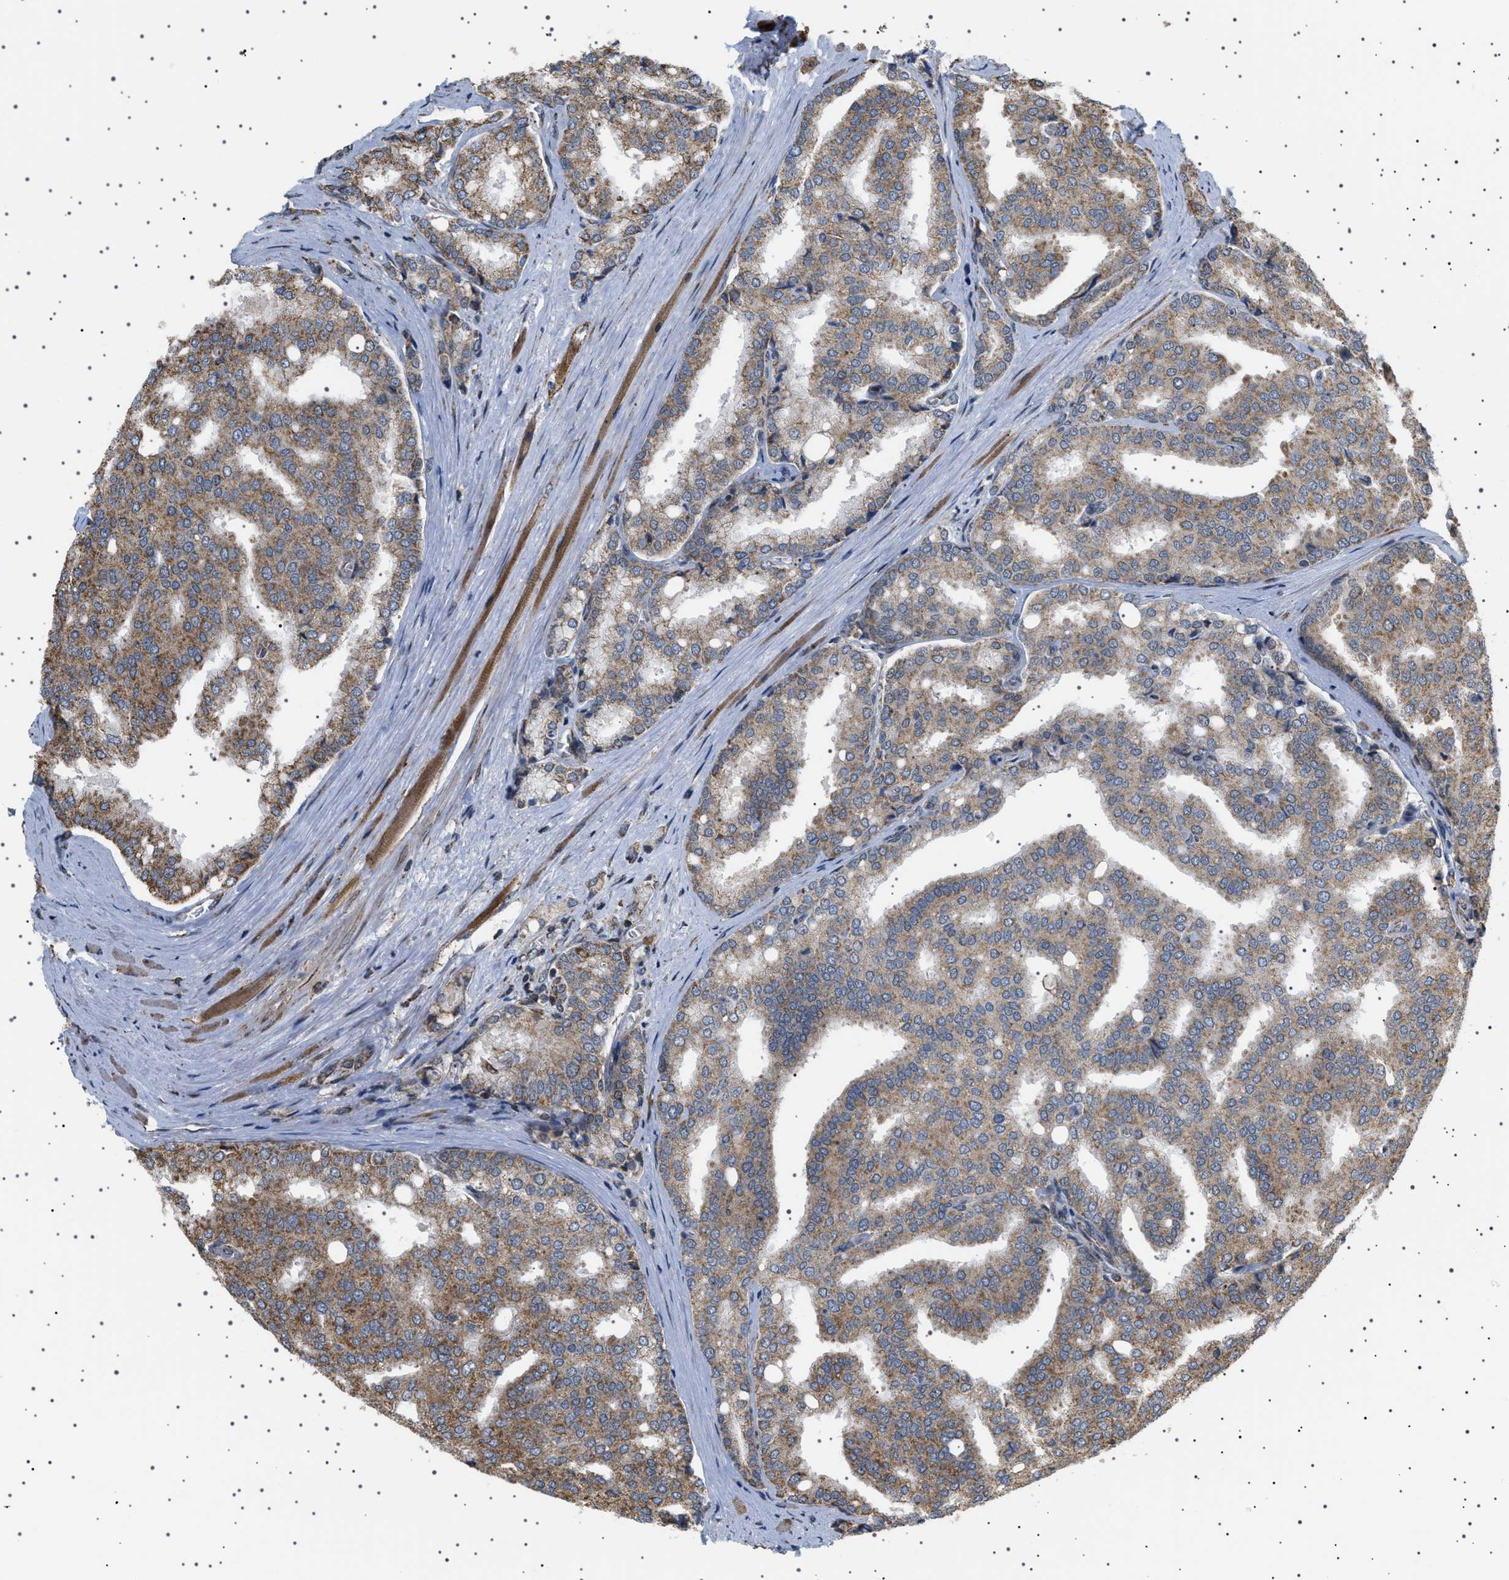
{"staining": {"intensity": "moderate", "quantity": ">75%", "location": "cytoplasmic/membranous"}, "tissue": "prostate cancer", "cell_type": "Tumor cells", "image_type": "cancer", "snomed": [{"axis": "morphology", "description": "Adenocarcinoma, High grade"}, {"axis": "topography", "description": "Prostate"}], "caption": "DAB (3,3'-diaminobenzidine) immunohistochemical staining of high-grade adenocarcinoma (prostate) demonstrates moderate cytoplasmic/membranous protein staining in approximately >75% of tumor cells.", "gene": "MELK", "patient": {"sex": "male", "age": 50}}